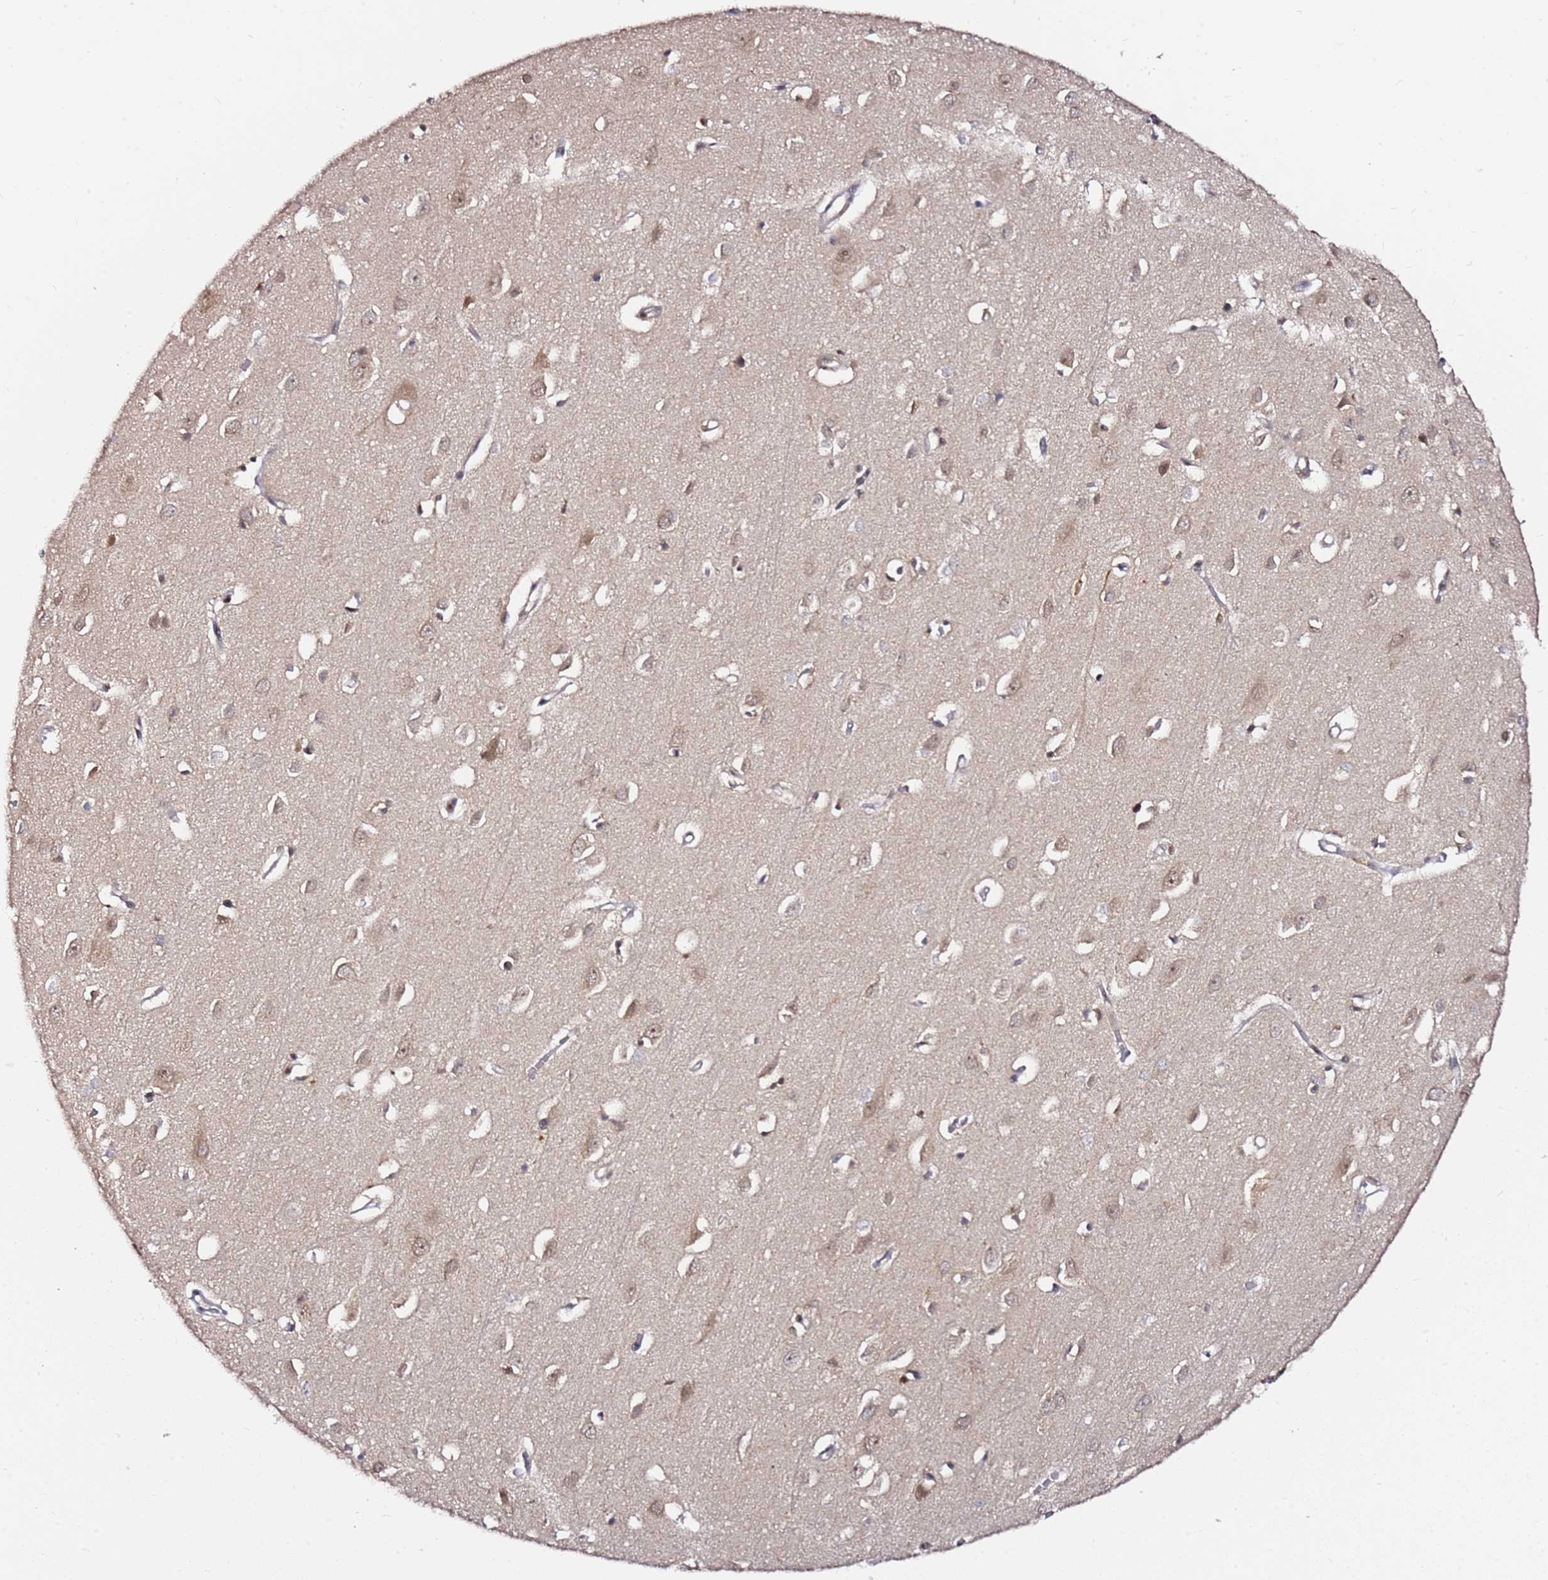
{"staining": {"intensity": "negative", "quantity": "none", "location": "none"}, "tissue": "cerebral cortex", "cell_type": "Endothelial cells", "image_type": "normal", "snomed": [{"axis": "morphology", "description": "Normal tissue, NOS"}, {"axis": "topography", "description": "Cerebral cortex"}], "caption": "This image is of benign cerebral cortex stained with immunohistochemistry to label a protein in brown with the nuclei are counter-stained blue. There is no staining in endothelial cells. The staining is performed using DAB brown chromogen with nuclei counter-stained in using hematoxylin.", "gene": "RGS18", "patient": {"sex": "female", "age": 64}}